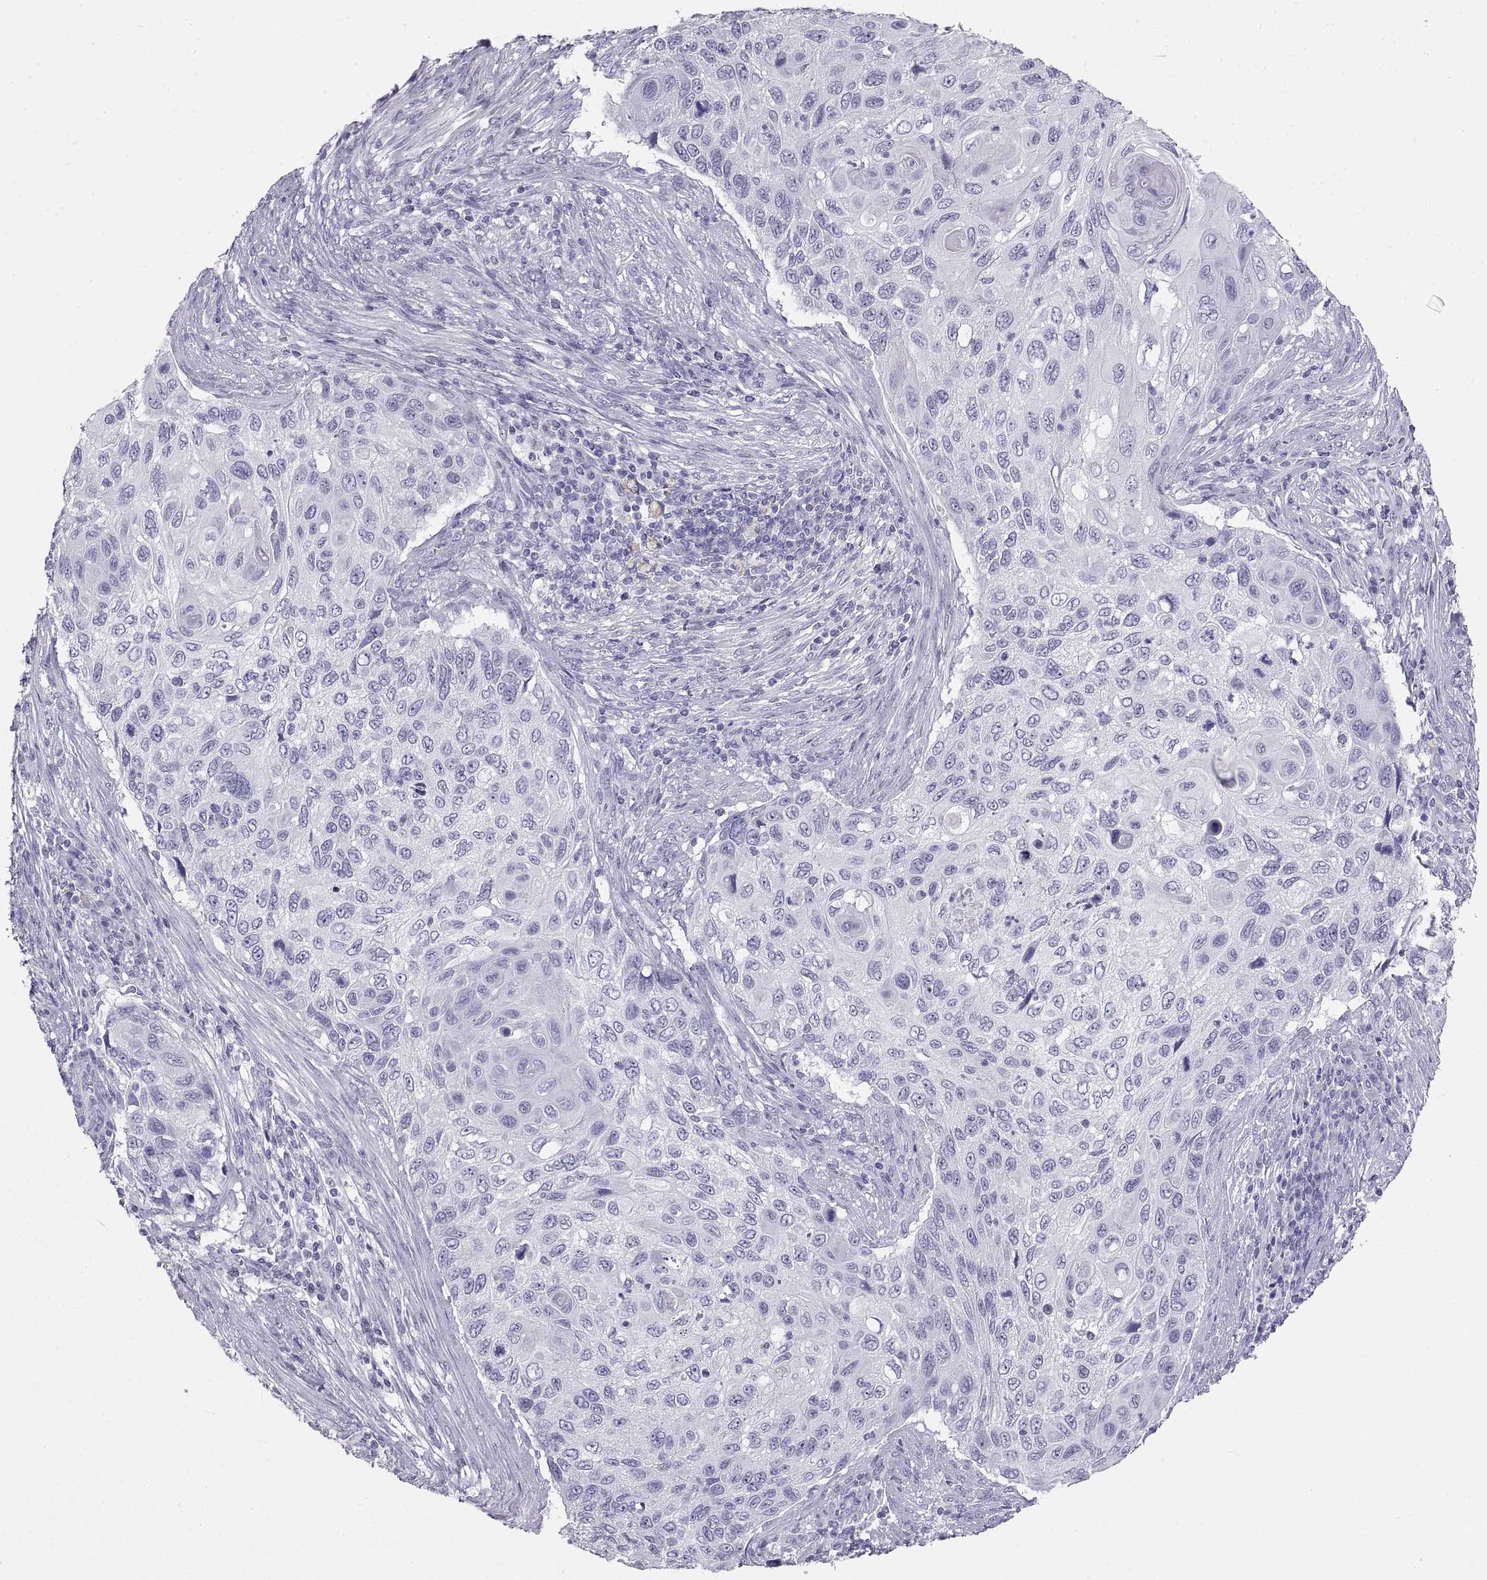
{"staining": {"intensity": "negative", "quantity": "none", "location": "none"}, "tissue": "cervical cancer", "cell_type": "Tumor cells", "image_type": "cancer", "snomed": [{"axis": "morphology", "description": "Squamous cell carcinoma, NOS"}, {"axis": "topography", "description": "Cervix"}], "caption": "Tumor cells show no significant protein staining in squamous cell carcinoma (cervical).", "gene": "RLBP1", "patient": {"sex": "female", "age": 70}}